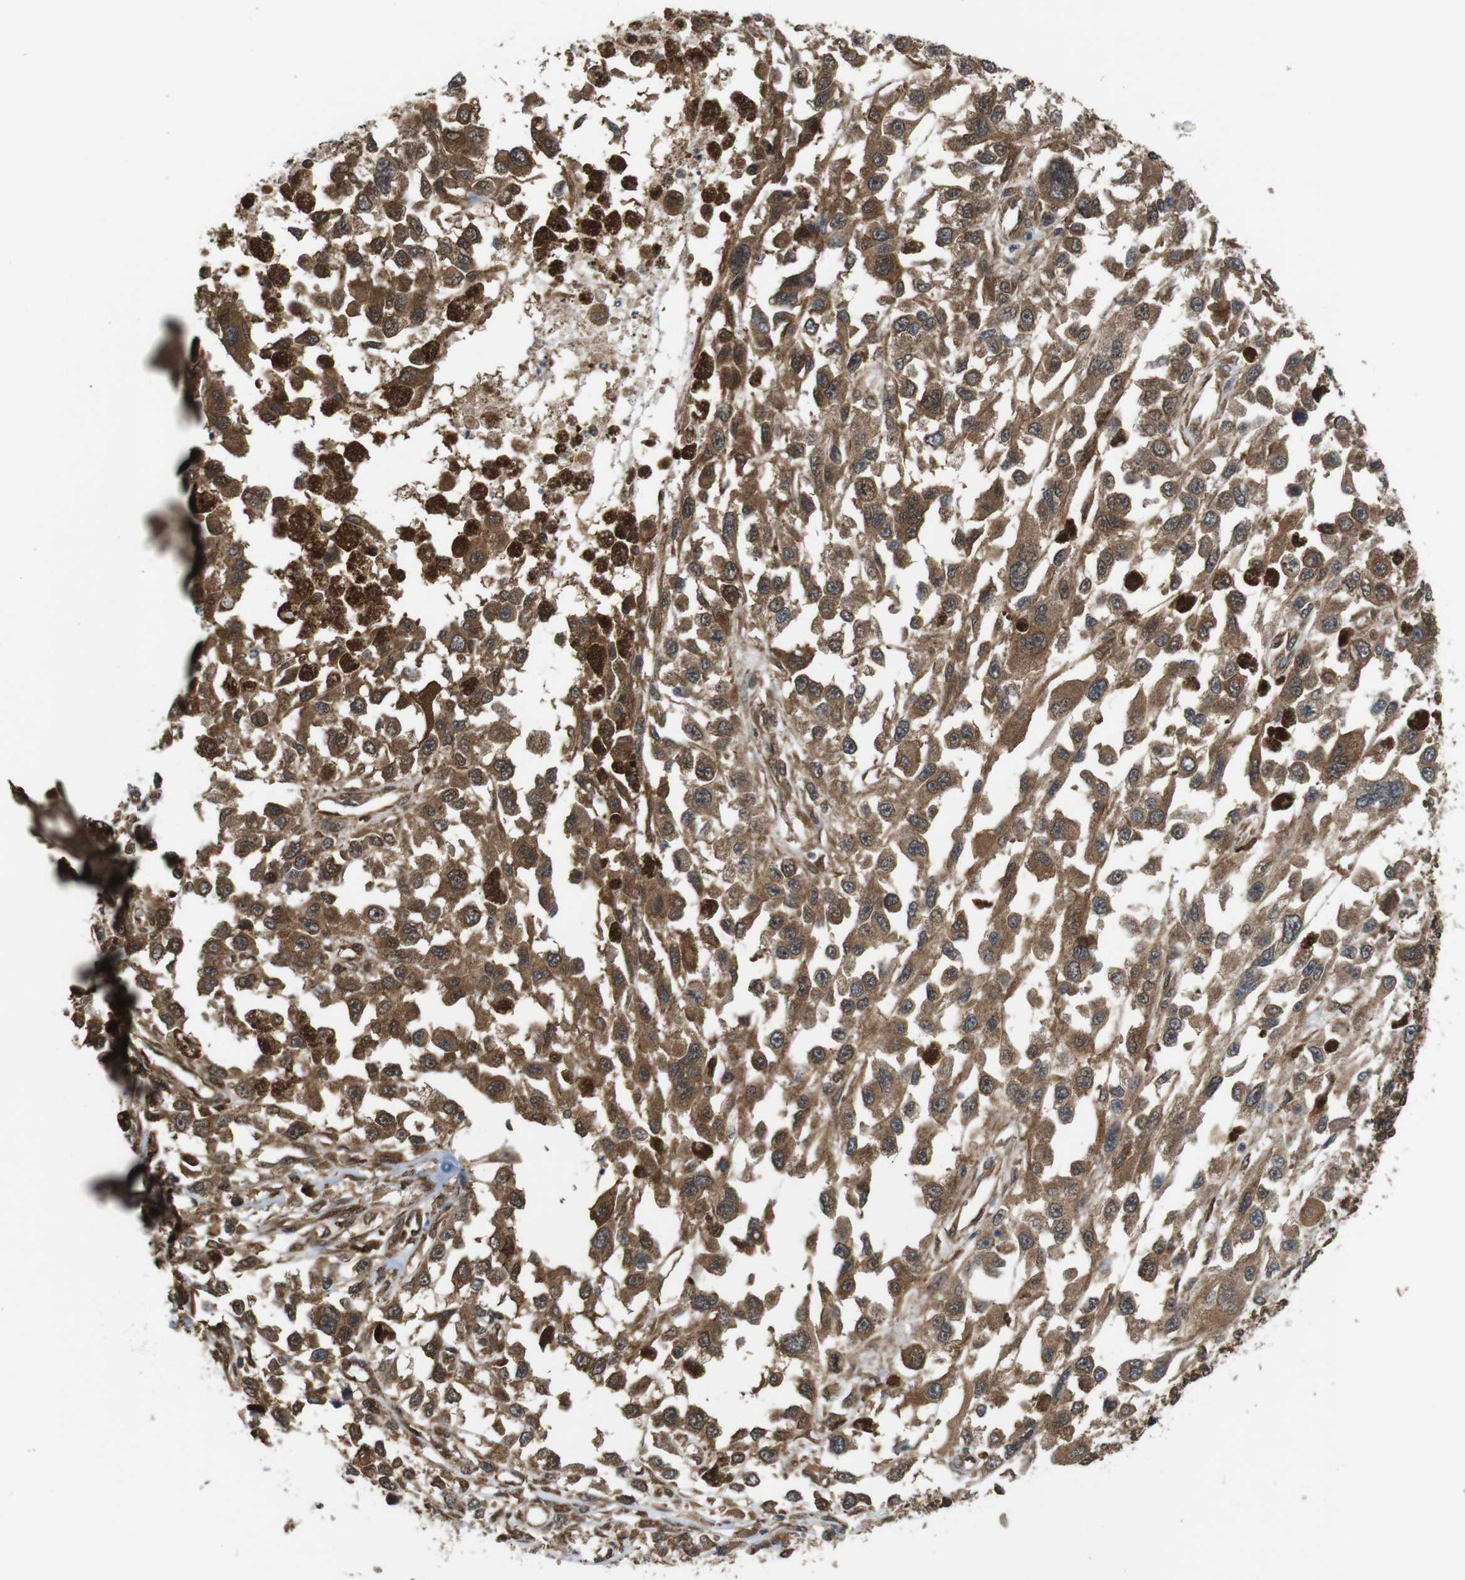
{"staining": {"intensity": "moderate", "quantity": ">75%", "location": "cytoplasmic/membranous"}, "tissue": "melanoma", "cell_type": "Tumor cells", "image_type": "cancer", "snomed": [{"axis": "morphology", "description": "Malignant melanoma, Metastatic site"}, {"axis": "topography", "description": "Lymph node"}], "caption": "About >75% of tumor cells in malignant melanoma (metastatic site) demonstrate moderate cytoplasmic/membranous protein positivity as visualized by brown immunohistochemical staining.", "gene": "YWHAG", "patient": {"sex": "male", "age": 59}}